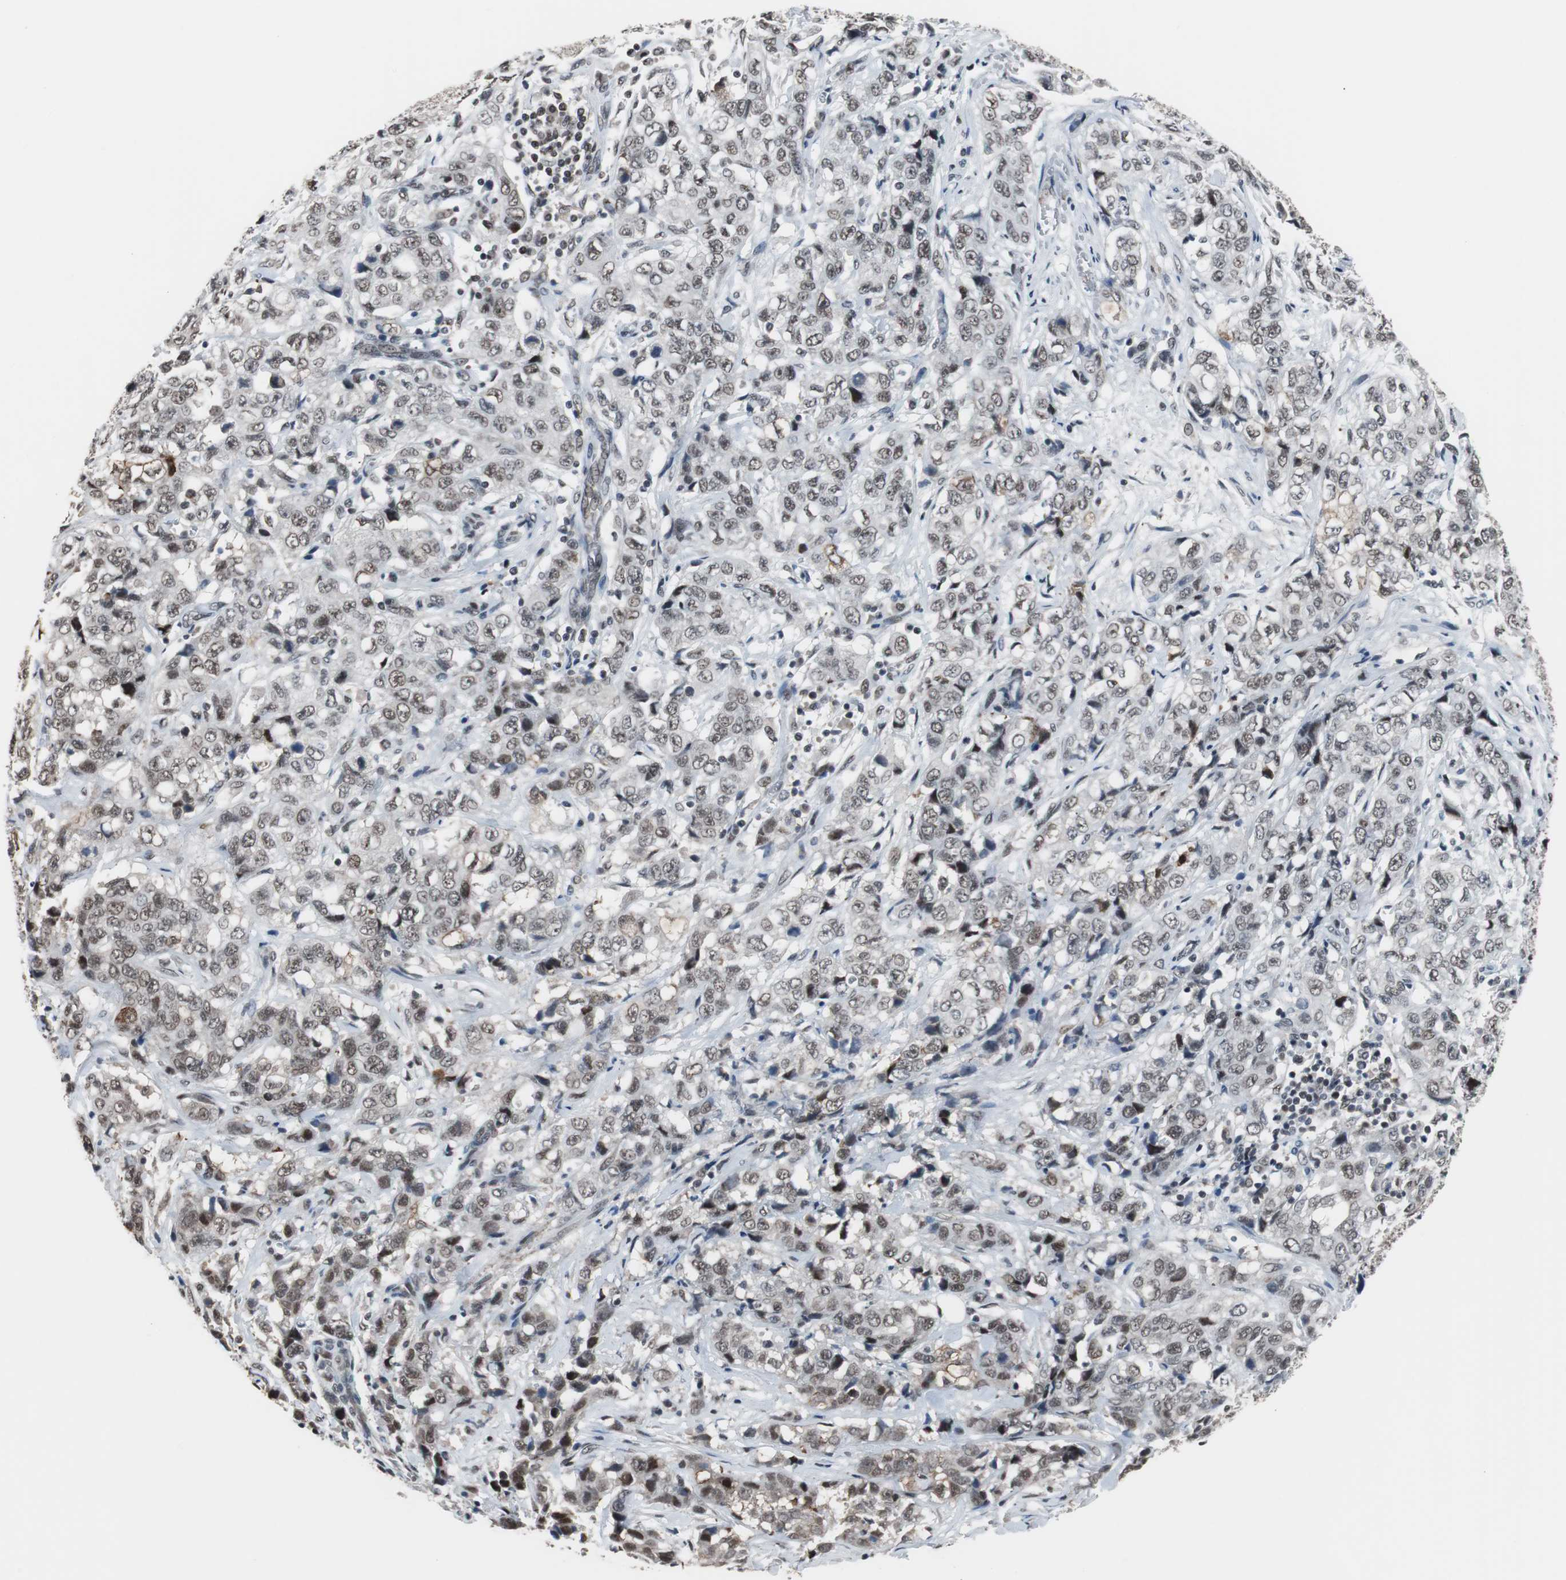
{"staining": {"intensity": "moderate", "quantity": ">75%", "location": "nuclear"}, "tissue": "stomach cancer", "cell_type": "Tumor cells", "image_type": "cancer", "snomed": [{"axis": "morphology", "description": "Adenocarcinoma, NOS"}, {"axis": "topography", "description": "Stomach"}], "caption": "A brown stain shows moderate nuclear expression of a protein in adenocarcinoma (stomach) tumor cells.", "gene": "TAF7", "patient": {"sex": "male", "age": 48}}